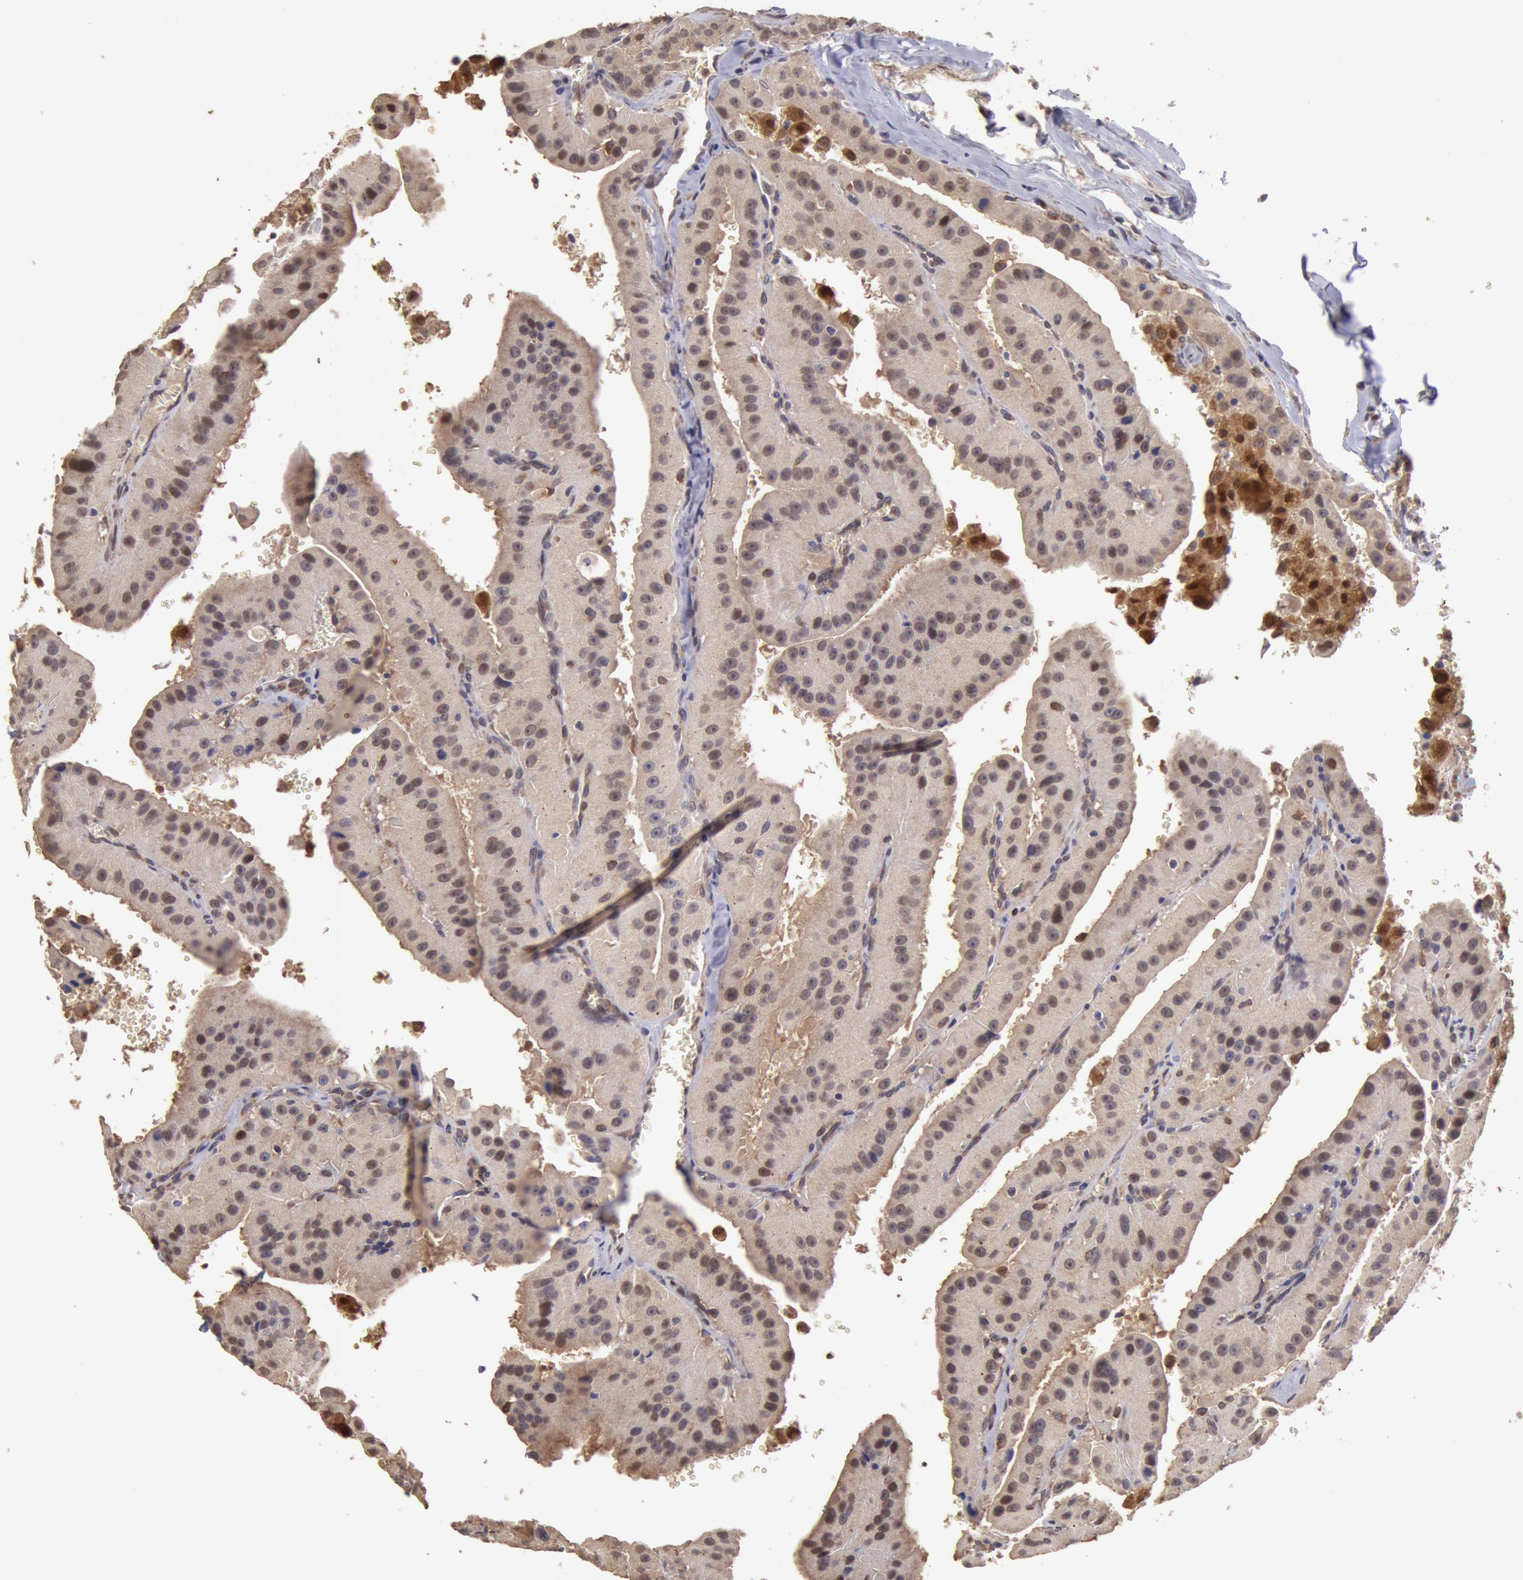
{"staining": {"intensity": "moderate", "quantity": ">75%", "location": "cytoplasmic/membranous,nuclear"}, "tissue": "thyroid cancer", "cell_type": "Tumor cells", "image_type": "cancer", "snomed": [{"axis": "morphology", "description": "Carcinoma, NOS"}, {"axis": "topography", "description": "Thyroid gland"}], "caption": "This micrograph displays immunohistochemistry (IHC) staining of thyroid cancer, with medium moderate cytoplasmic/membranous and nuclear staining in about >75% of tumor cells.", "gene": "COMT", "patient": {"sex": "male", "age": 76}}